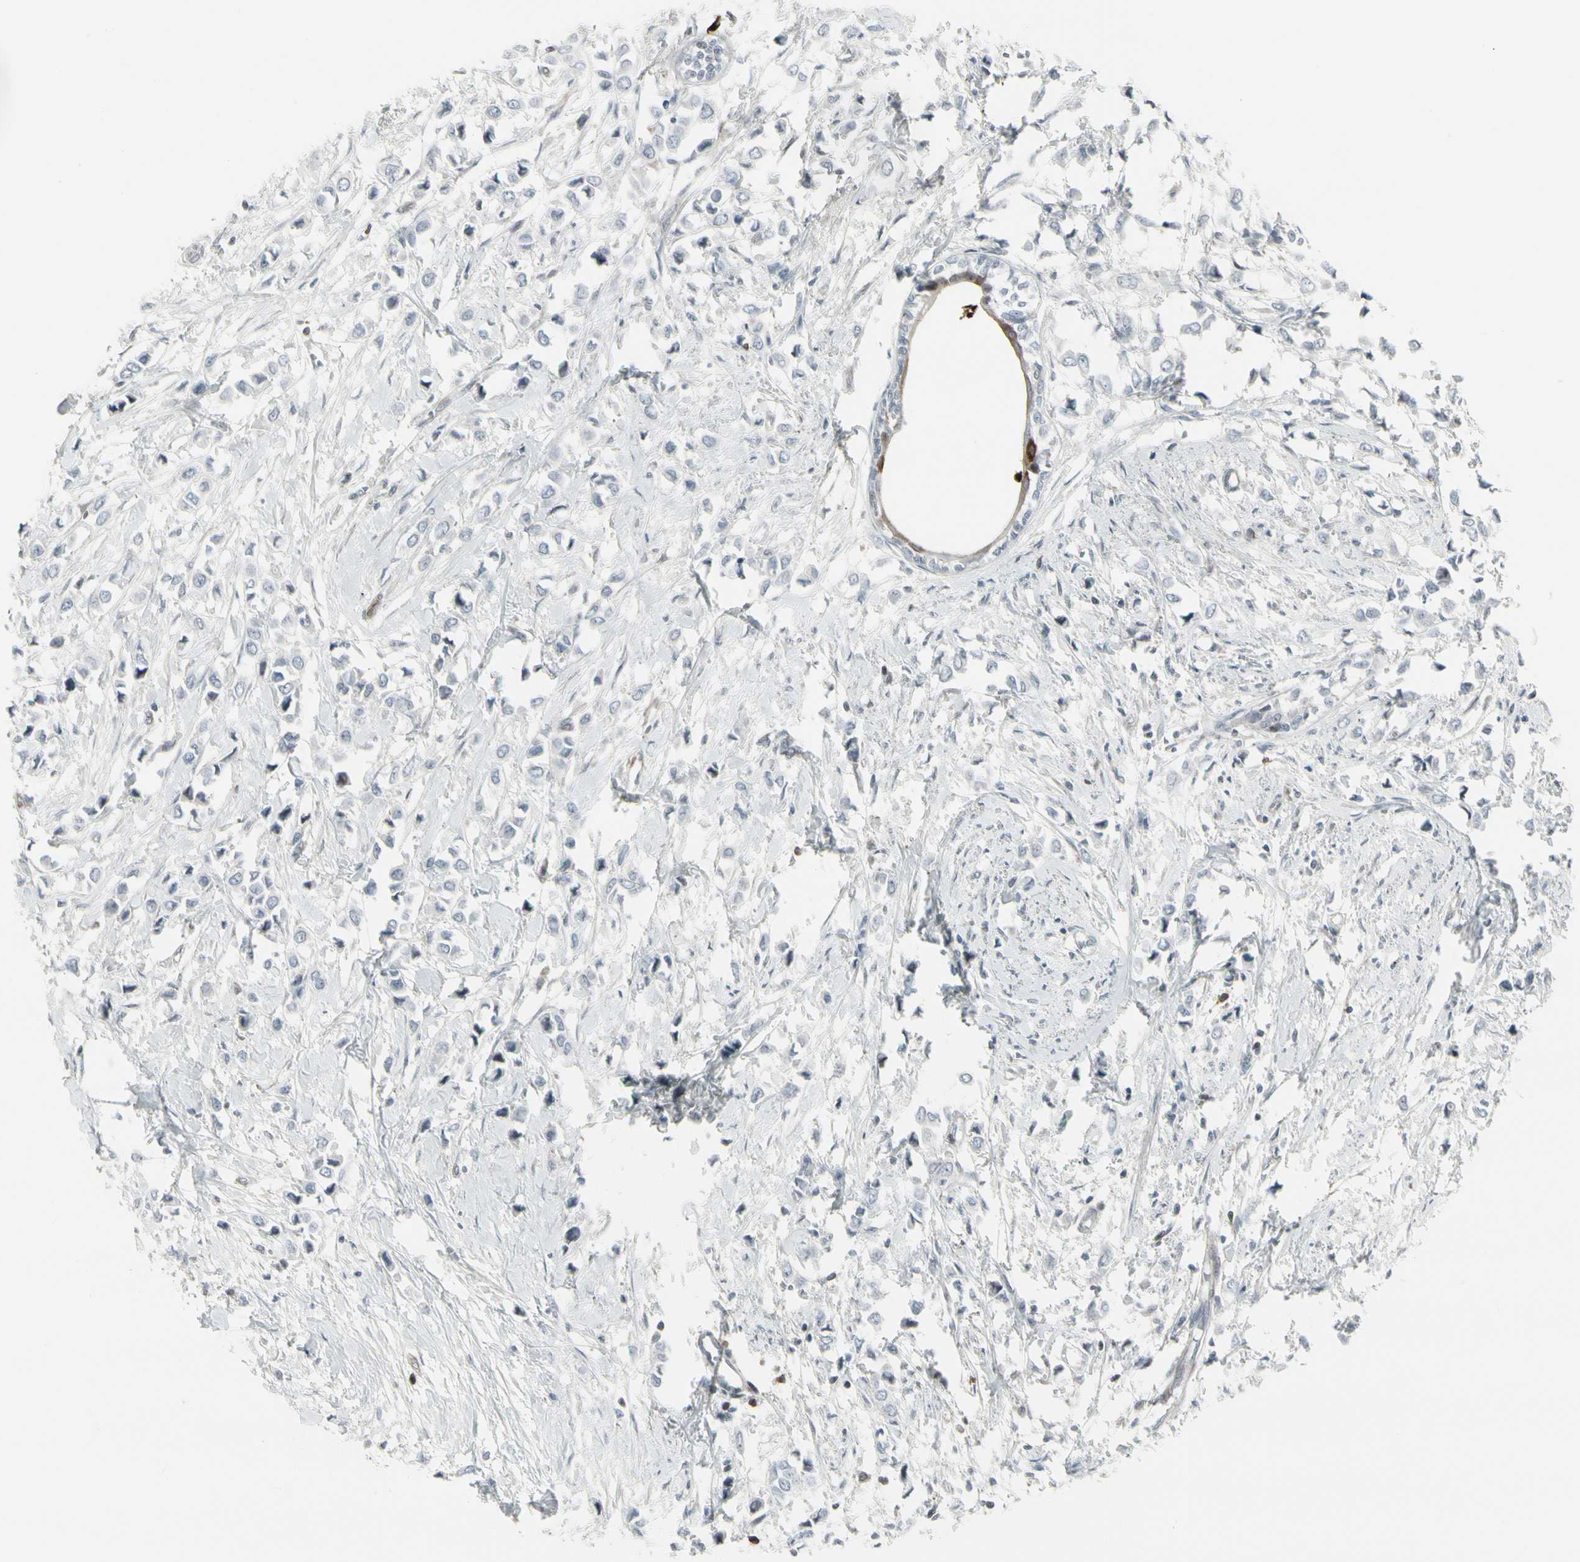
{"staining": {"intensity": "negative", "quantity": "none", "location": "none"}, "tissue": "breast cancer", "cell_type": "Tumor cells", "image_type": "cancer", "snomed": [{"axis": "morphology", "description": "Lobular carcinoma"}, {"axis": "topography", "description": "Breast"}], "caption": "IHC of lobular carcinoma (breast) demonstrates no positivity in tumor cells. (Immunohistochemistry (ihc), brightfield microscopy, high magnification).", "gene": "IGFBP6", "patient": {"sex": "female", "age": 51}}